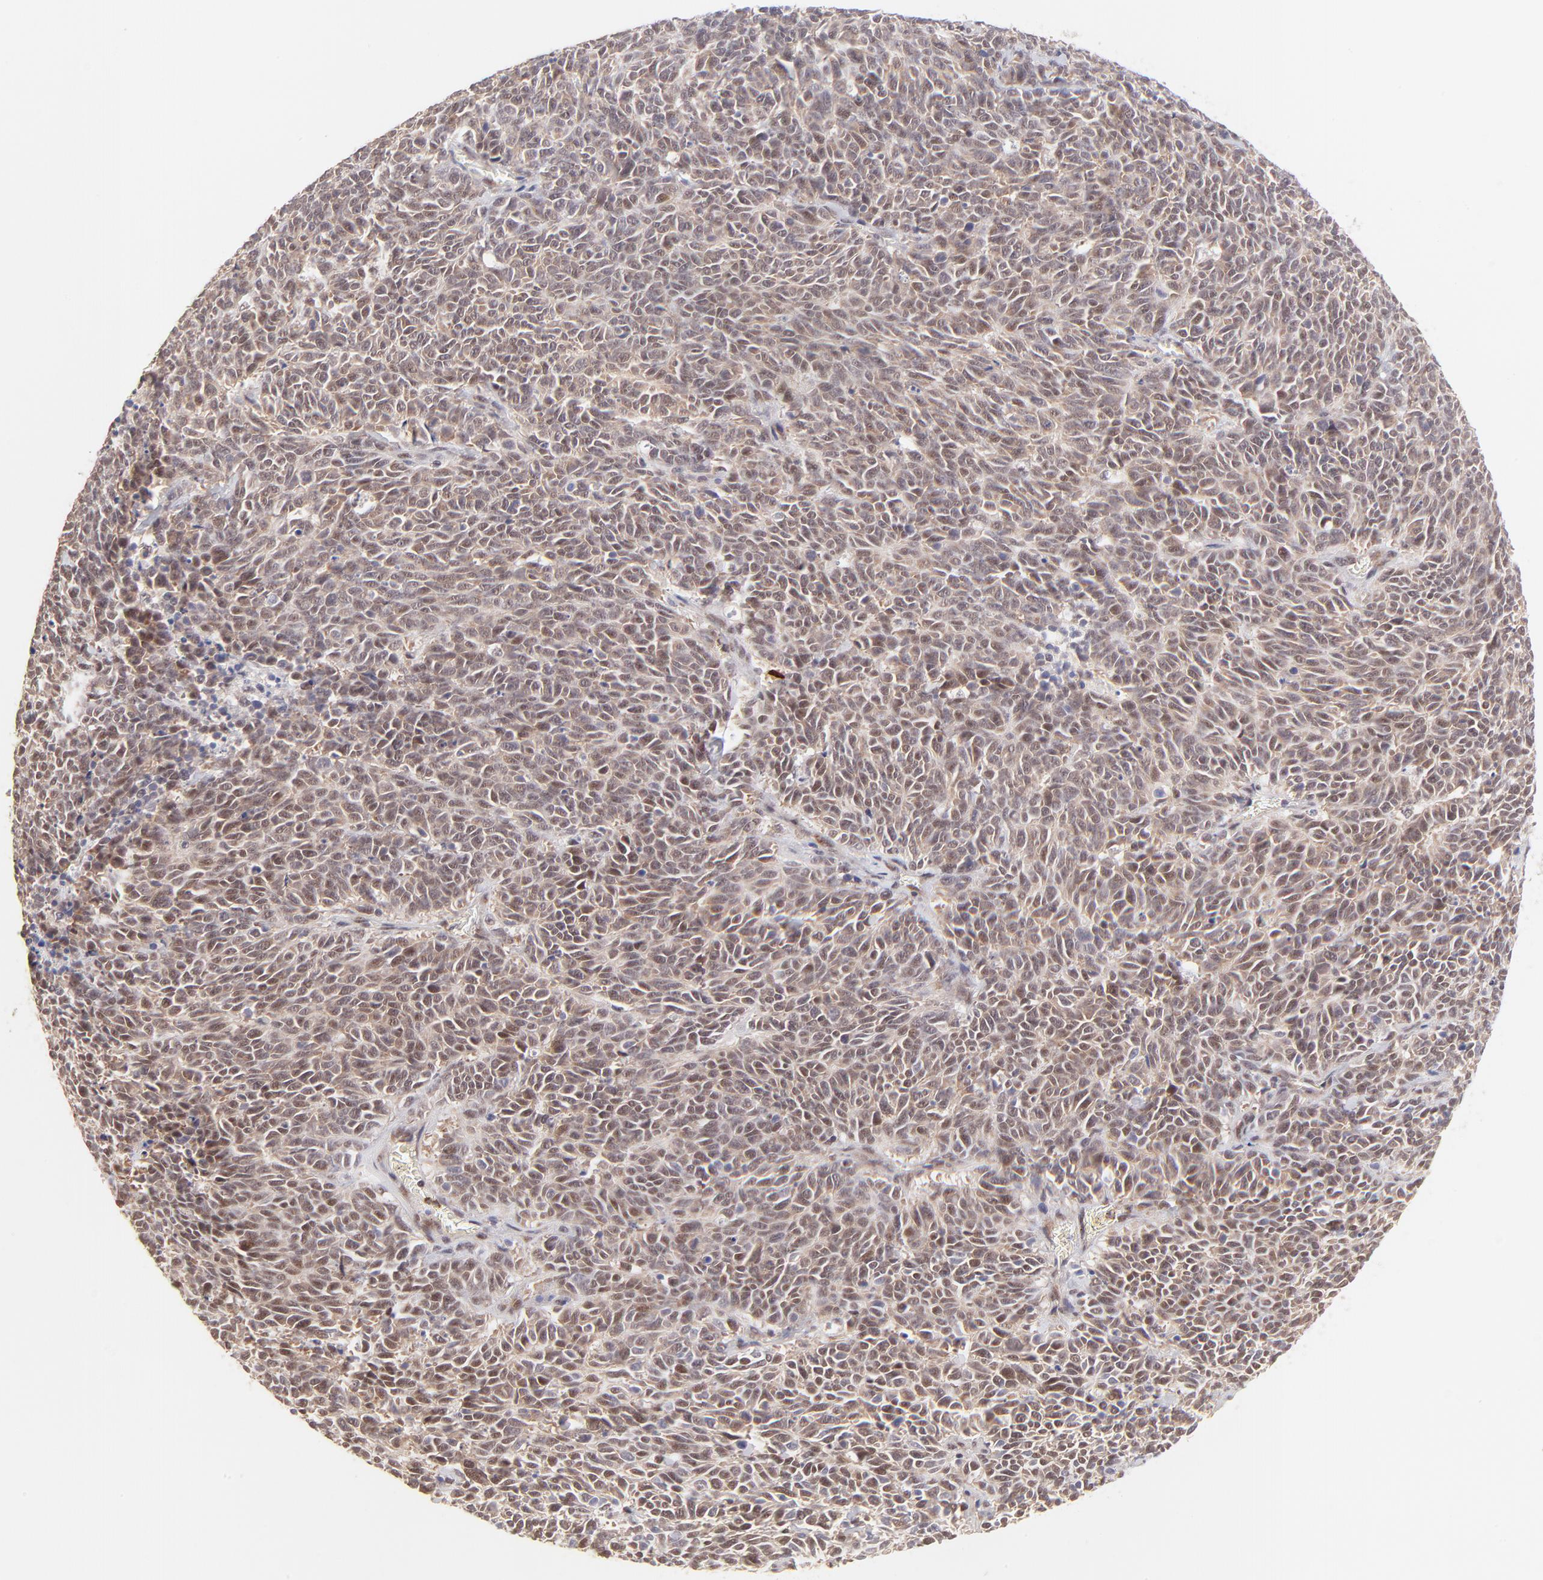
{"staining": {"intensity": "weak", "quantity": ">75%", "location": "nuclear"}, "tissue": "lung cancer", "cell_type": "Tumor cells", "image_type": "cancer", "snomed": [{"axis": "morphology", "description": "Neoplasm, malignant, NOS"}, {"axis": "topography", "description": "Lung"}], "caption": "Lung malignant neoplasm stained with a brown dye demonstrates weak nuclear positive expression in approximately >75% of tumor cells.", "gene": "MED12", "patient": {"sex": "female", "age": 58}}